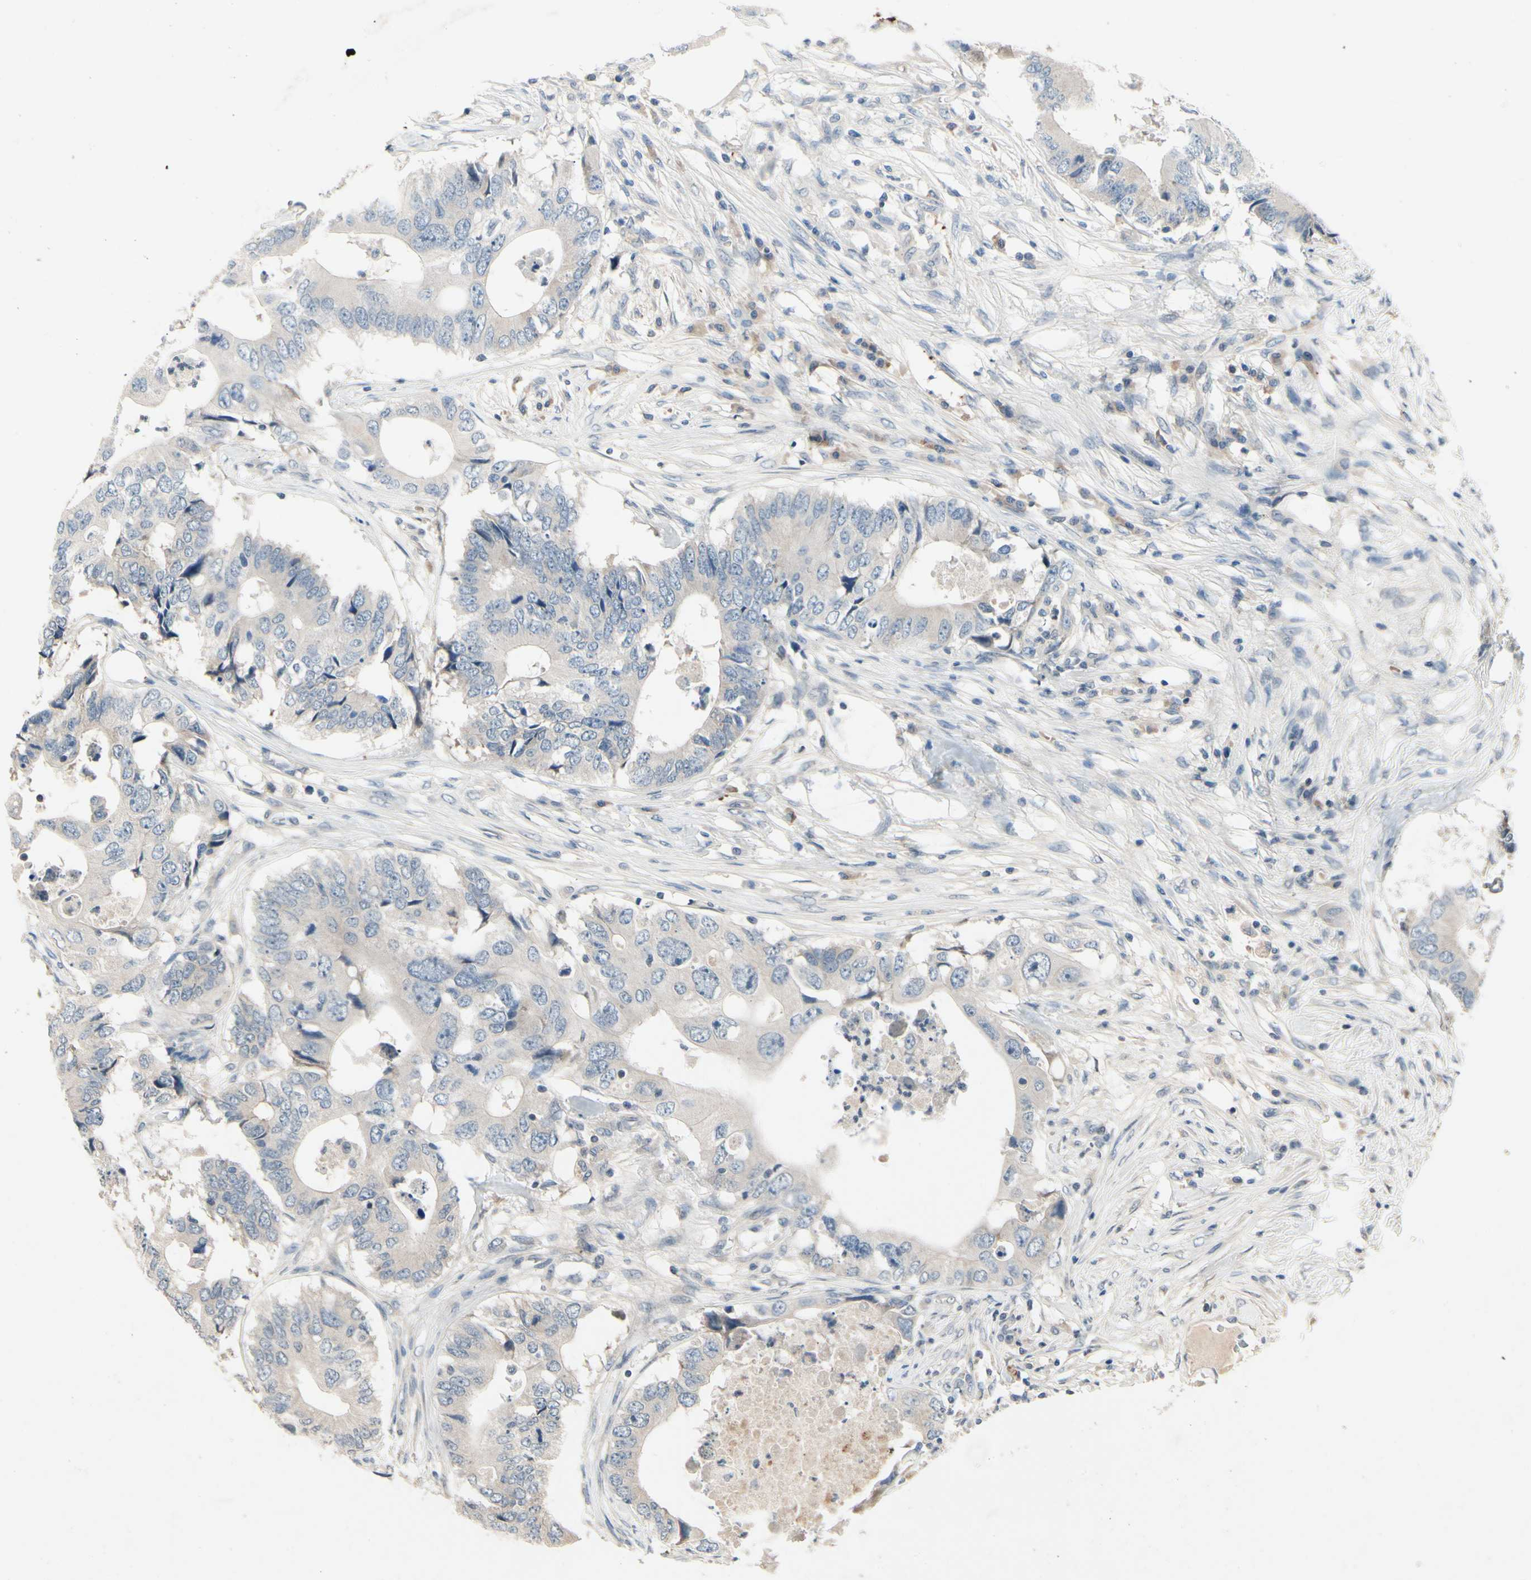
{"staining": {"intensity": "weak", "quantity": "25%-75%", "location": "cytoplasmic/membranous"}, "tissue": "colorectal cancer", "cell_type": "Tumor cells", "image_type": "cancer", "snomed": [{"axis": "morphology", "description": "Adenocarcinoma, NOS"}, {"axis": "topography", "description": "Colon"}], "caption": "Adenocarcinoma (colorectal) stained with a protein marker reveals weak staining in tumor cells.", "gene": "DPY19L3", "patient": {"sex": "male", "age": 71}}